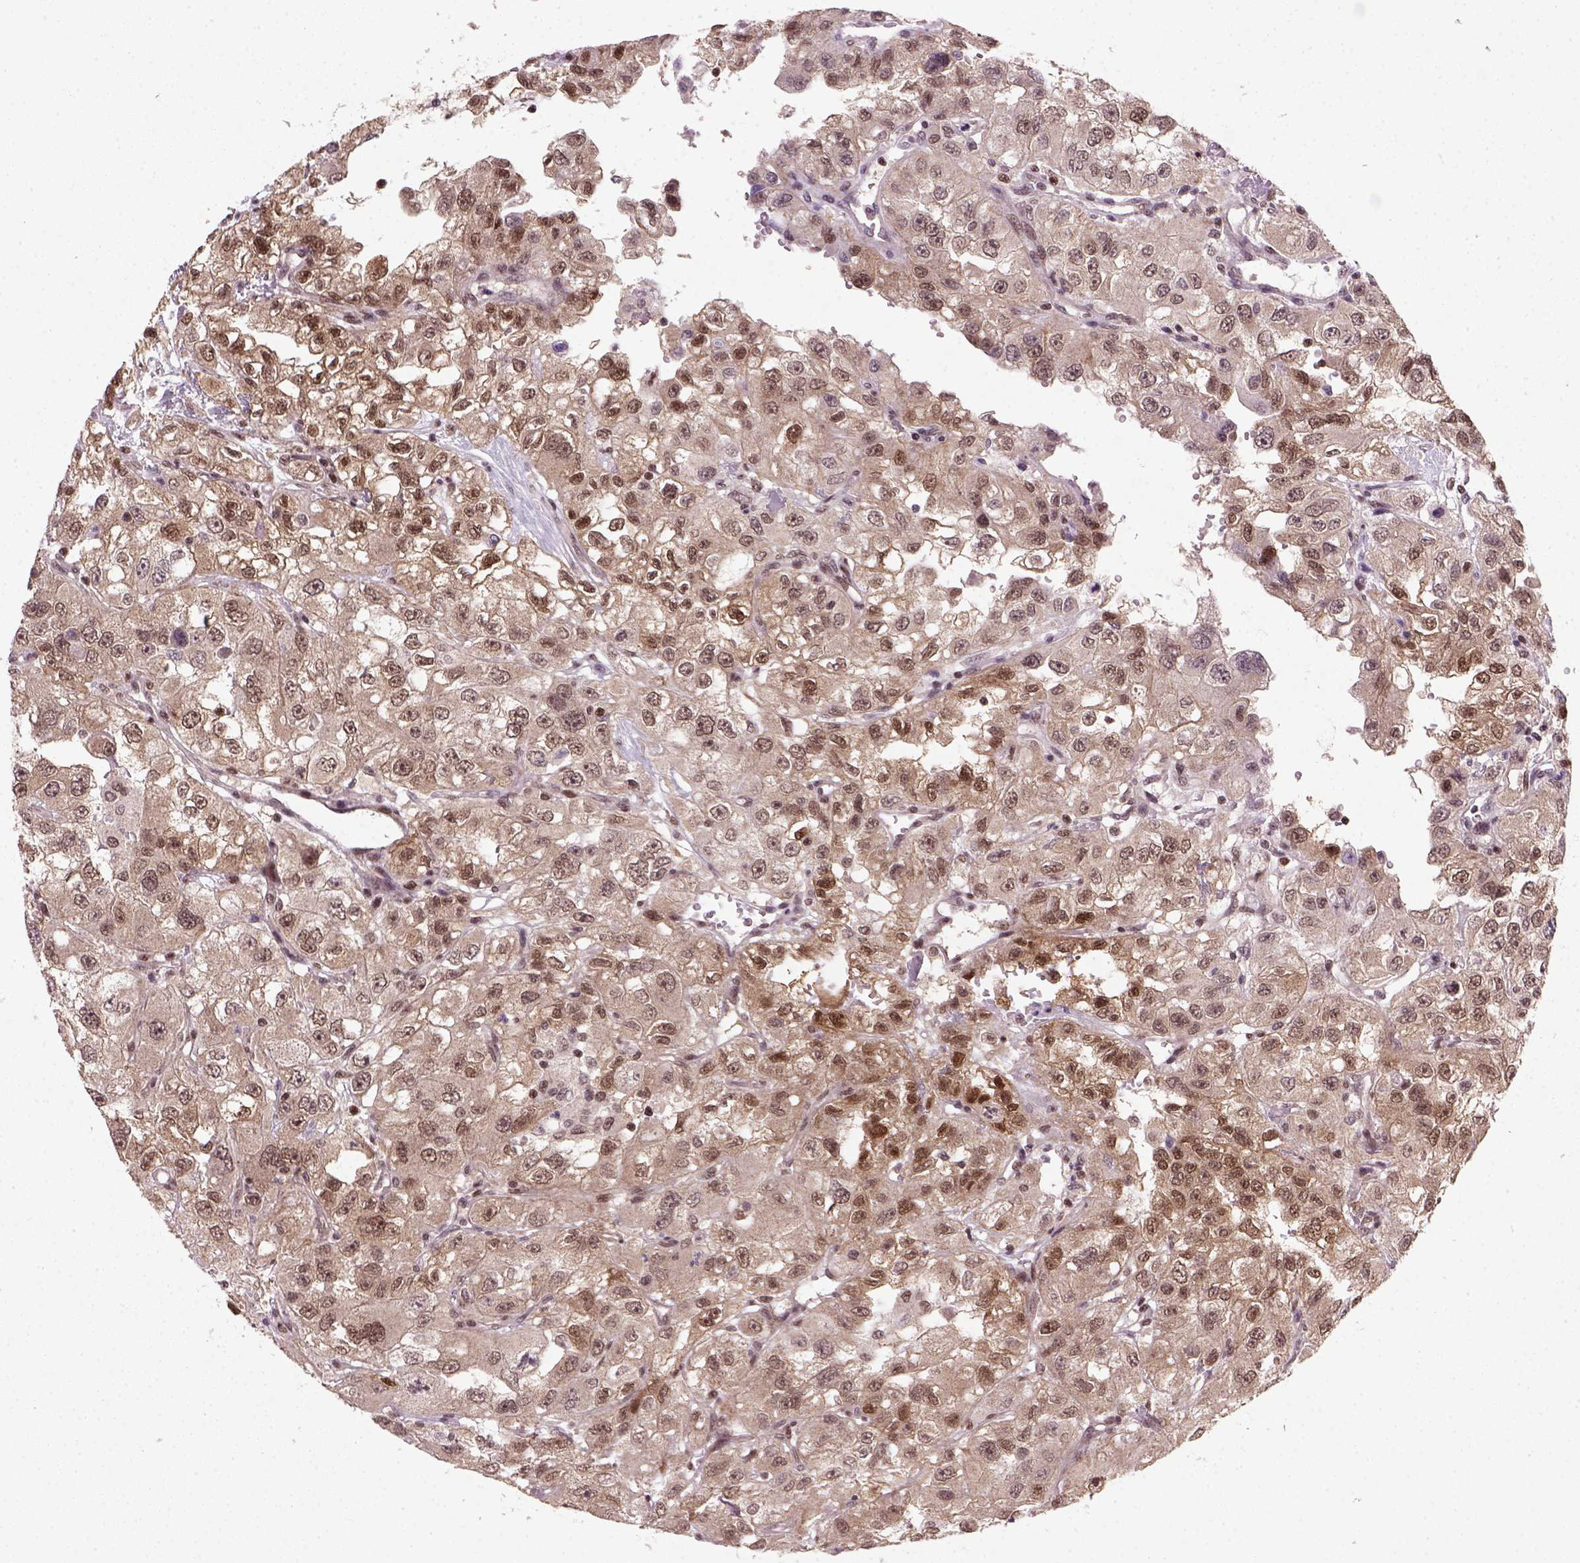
{"staining": {"intensity": "moderate", "quantity": ">75%", "location": "nuclear"}, "tissue": "renal cancer", "cell_type": "Tumor cells", "image_type": "cancer", "snomed": [{"axis": "morphology", "description": "Adenocarcinoma, NOS"}, {"axis": "topography", "description": "Kidney"}], "caption": "Immunohistochemical staining of human renal cancer exhibits medium levels of moderate nuclear protein staining in approximately >75% of tumor cells.", "gene": "MGMT", "patient": {"sex": "male", "age": 64}}